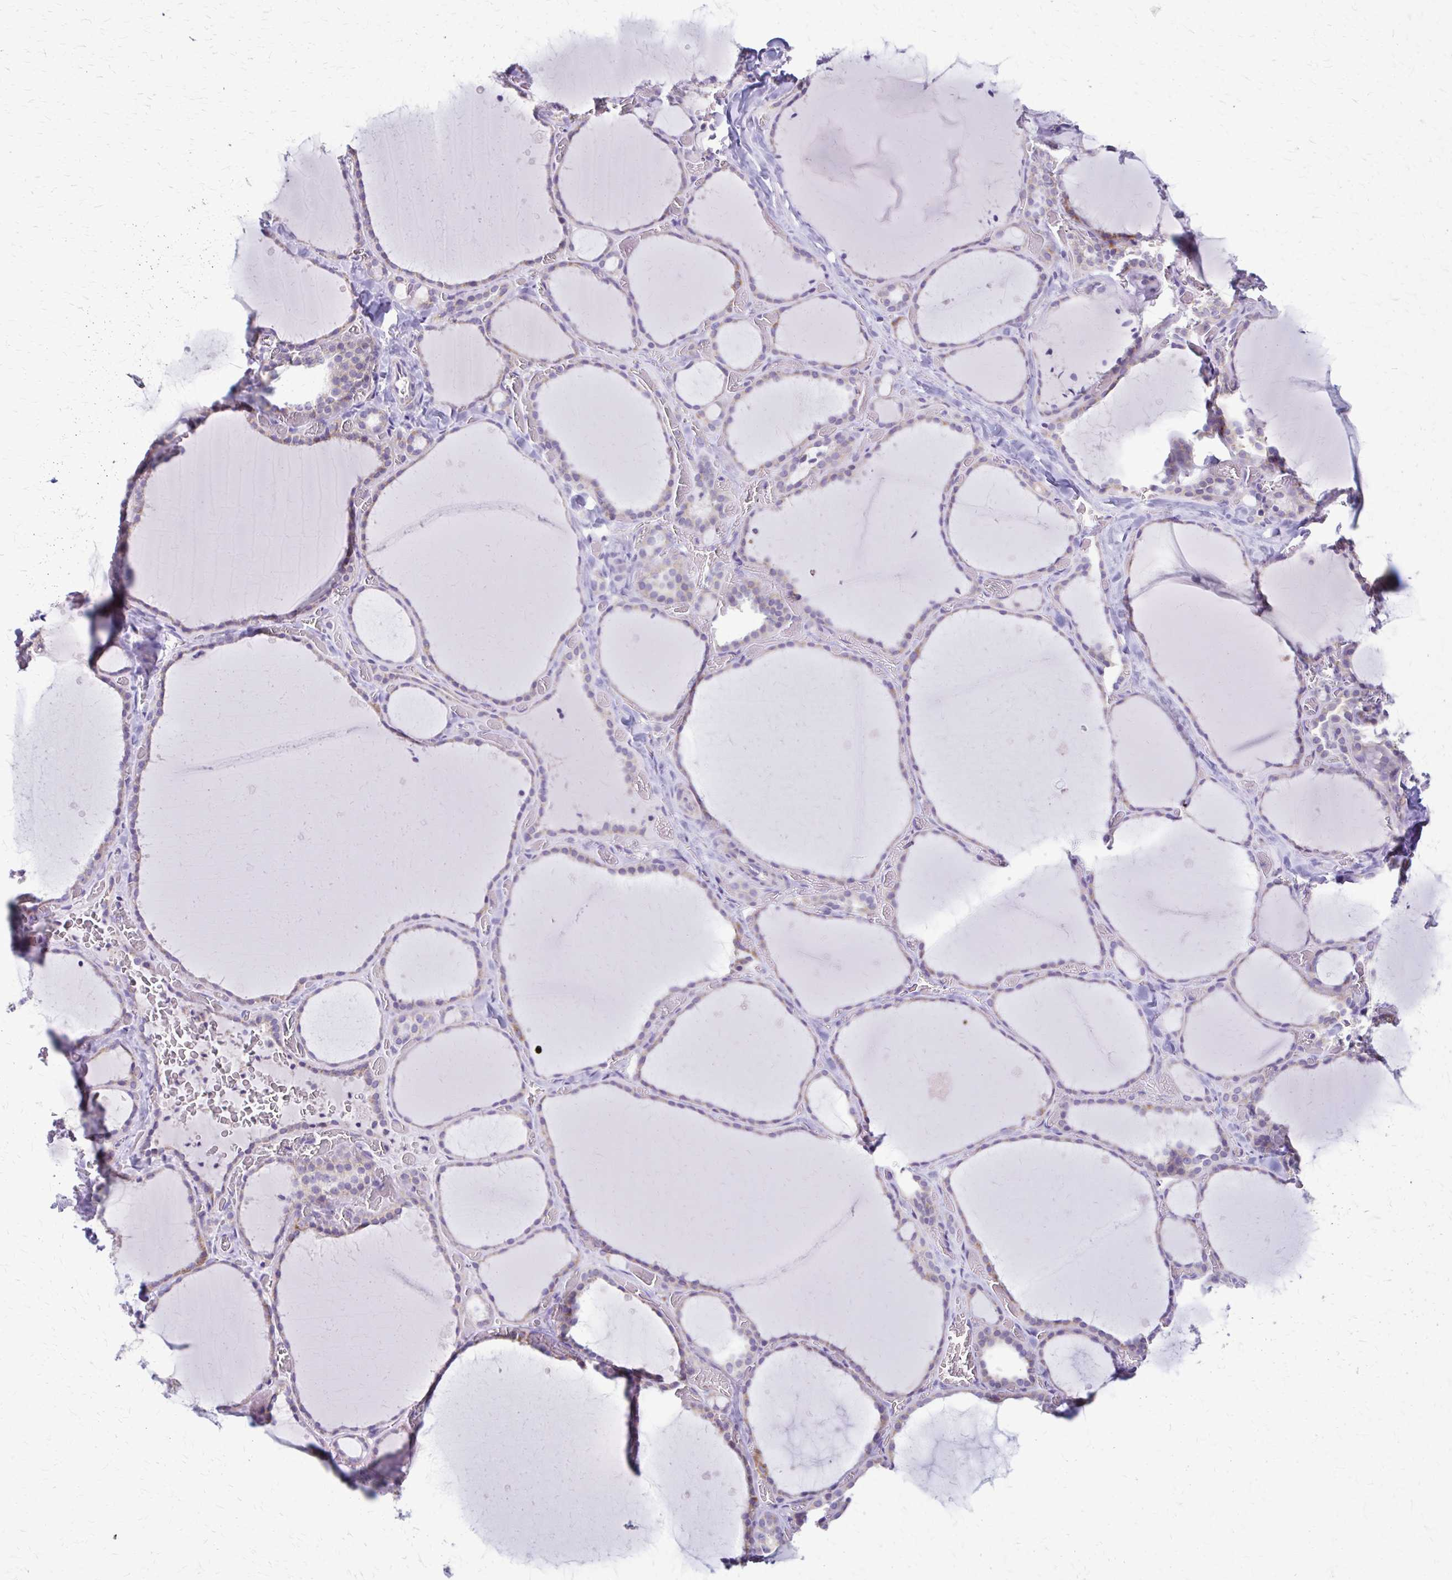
{"staining": {"intensity": "moderate", "quantity": "<25%", "location": "cytoplasmic/membranous"}, "tissue": "thyroid gland", "cell_type": "Glandular cells", "image_type": "normal", "snomed": [{"axis": "morphology", "description": "Normal tissue, NOS"}, {"axis": "topography", "description": "Thyroid gland"}], "caption": "The photomicrograph demonstrates a brown stain indicating the presence of a protein in the cytoplasmic/membranous of glandular cells in thyroid gland. The staining was performed using DAB (3,3'-diaminobenzidine), with brown indicating positive protein expression. Nuclei are stained blue with hematoxylin.", "gene": "SAMD13", "patient": {"sex": "female", "age": 36}}